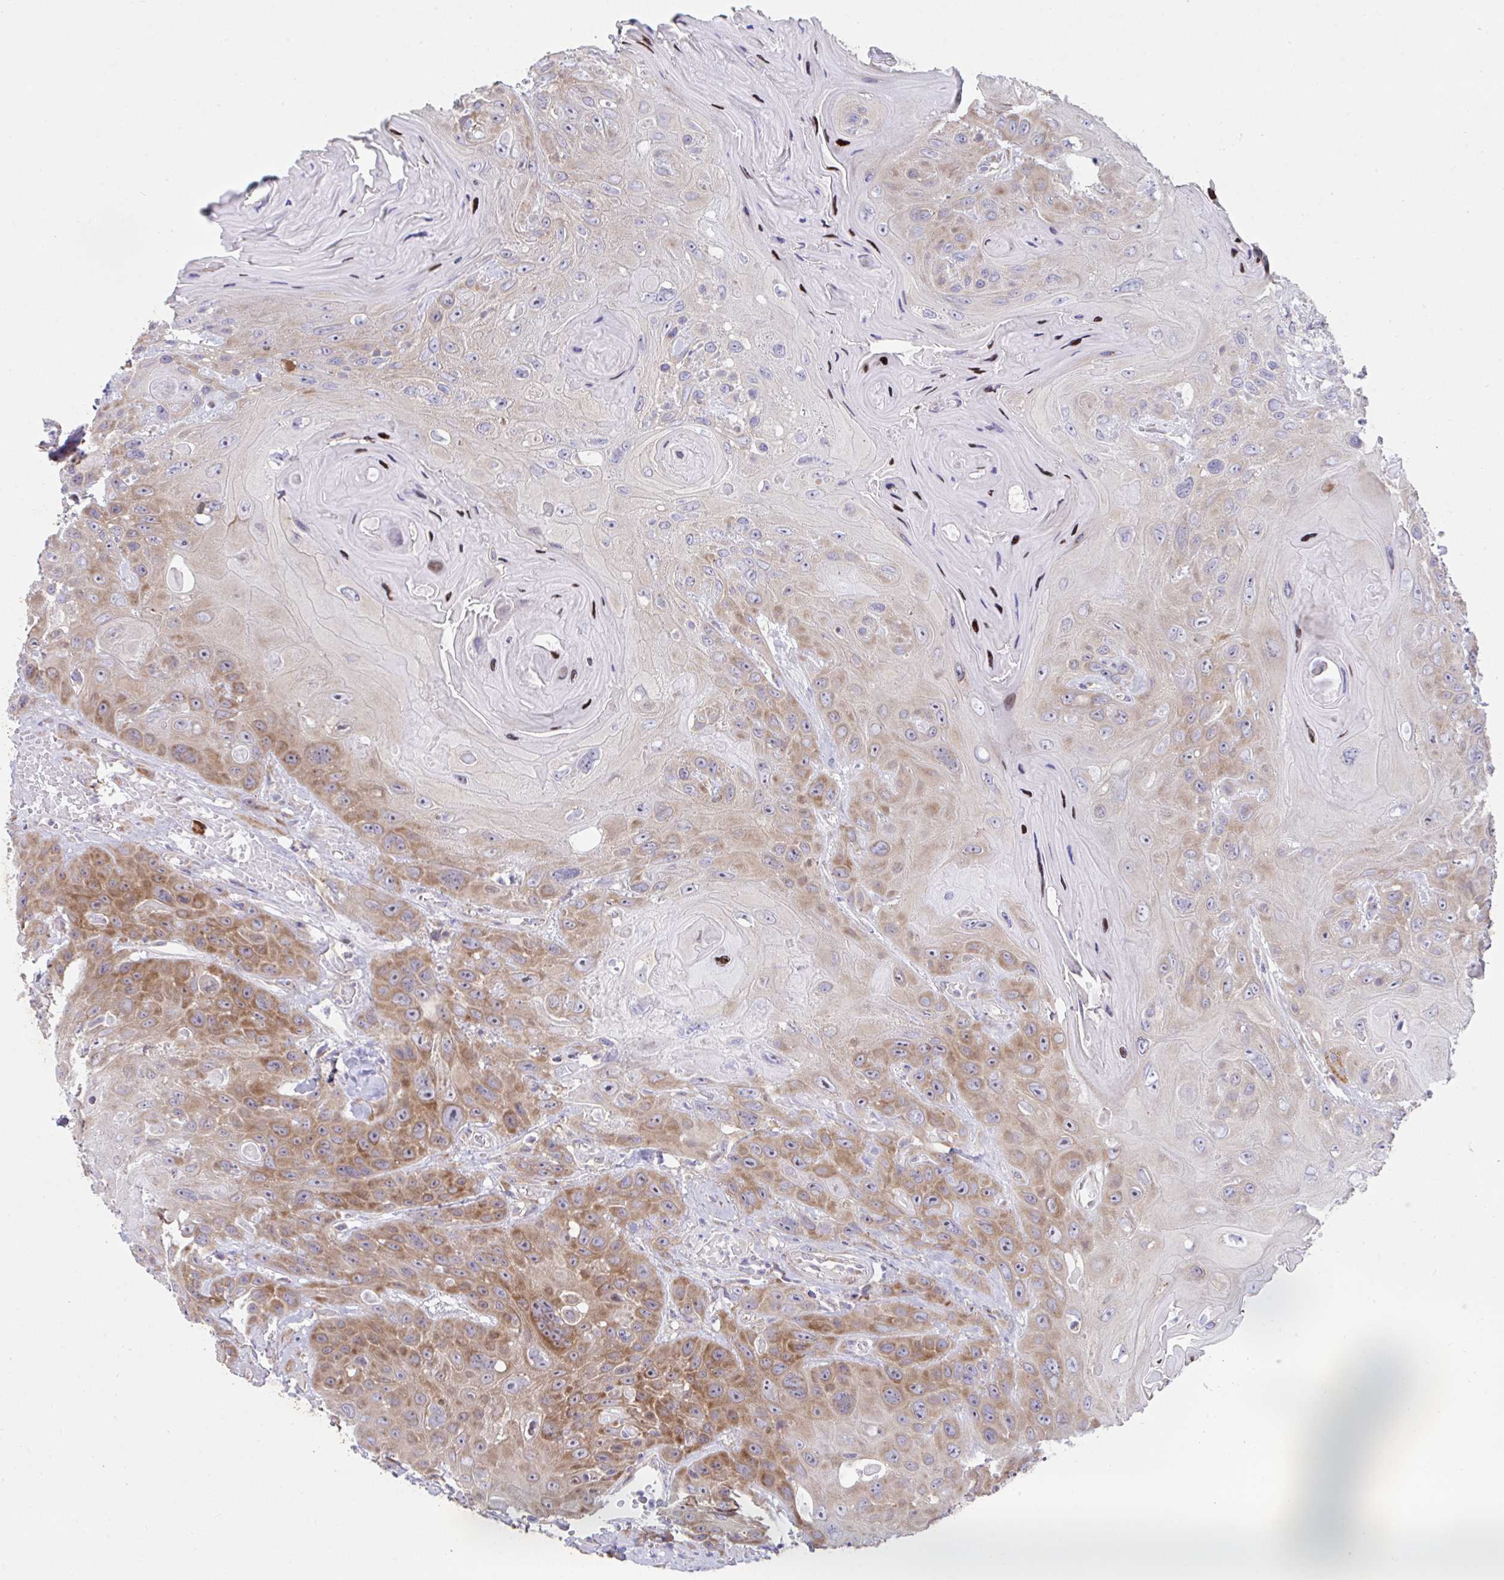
{"staining": {"intensity": "moderate", "quantity": "25%-75%", "location": "cytoplasmic/membranous"}, "tissue": "head and neck cancer", "cell_type": "Tumor cells", "image_type": "cancer", "snomed": [{"axis": "morphology", "description": "Squamous cell carcinoma, NOS"}, {"axis": "topography", "description": "Head-Neck"}], "caption": "Immunohistochemical staining of head and neck squamous cell carcinoma reveals medium levels of moderate cytoplasmic/membranous protein expression in about 25%-75% of tumor cells.", "gene": "FAU", "patient": {"sex": "female", "age": 59}}